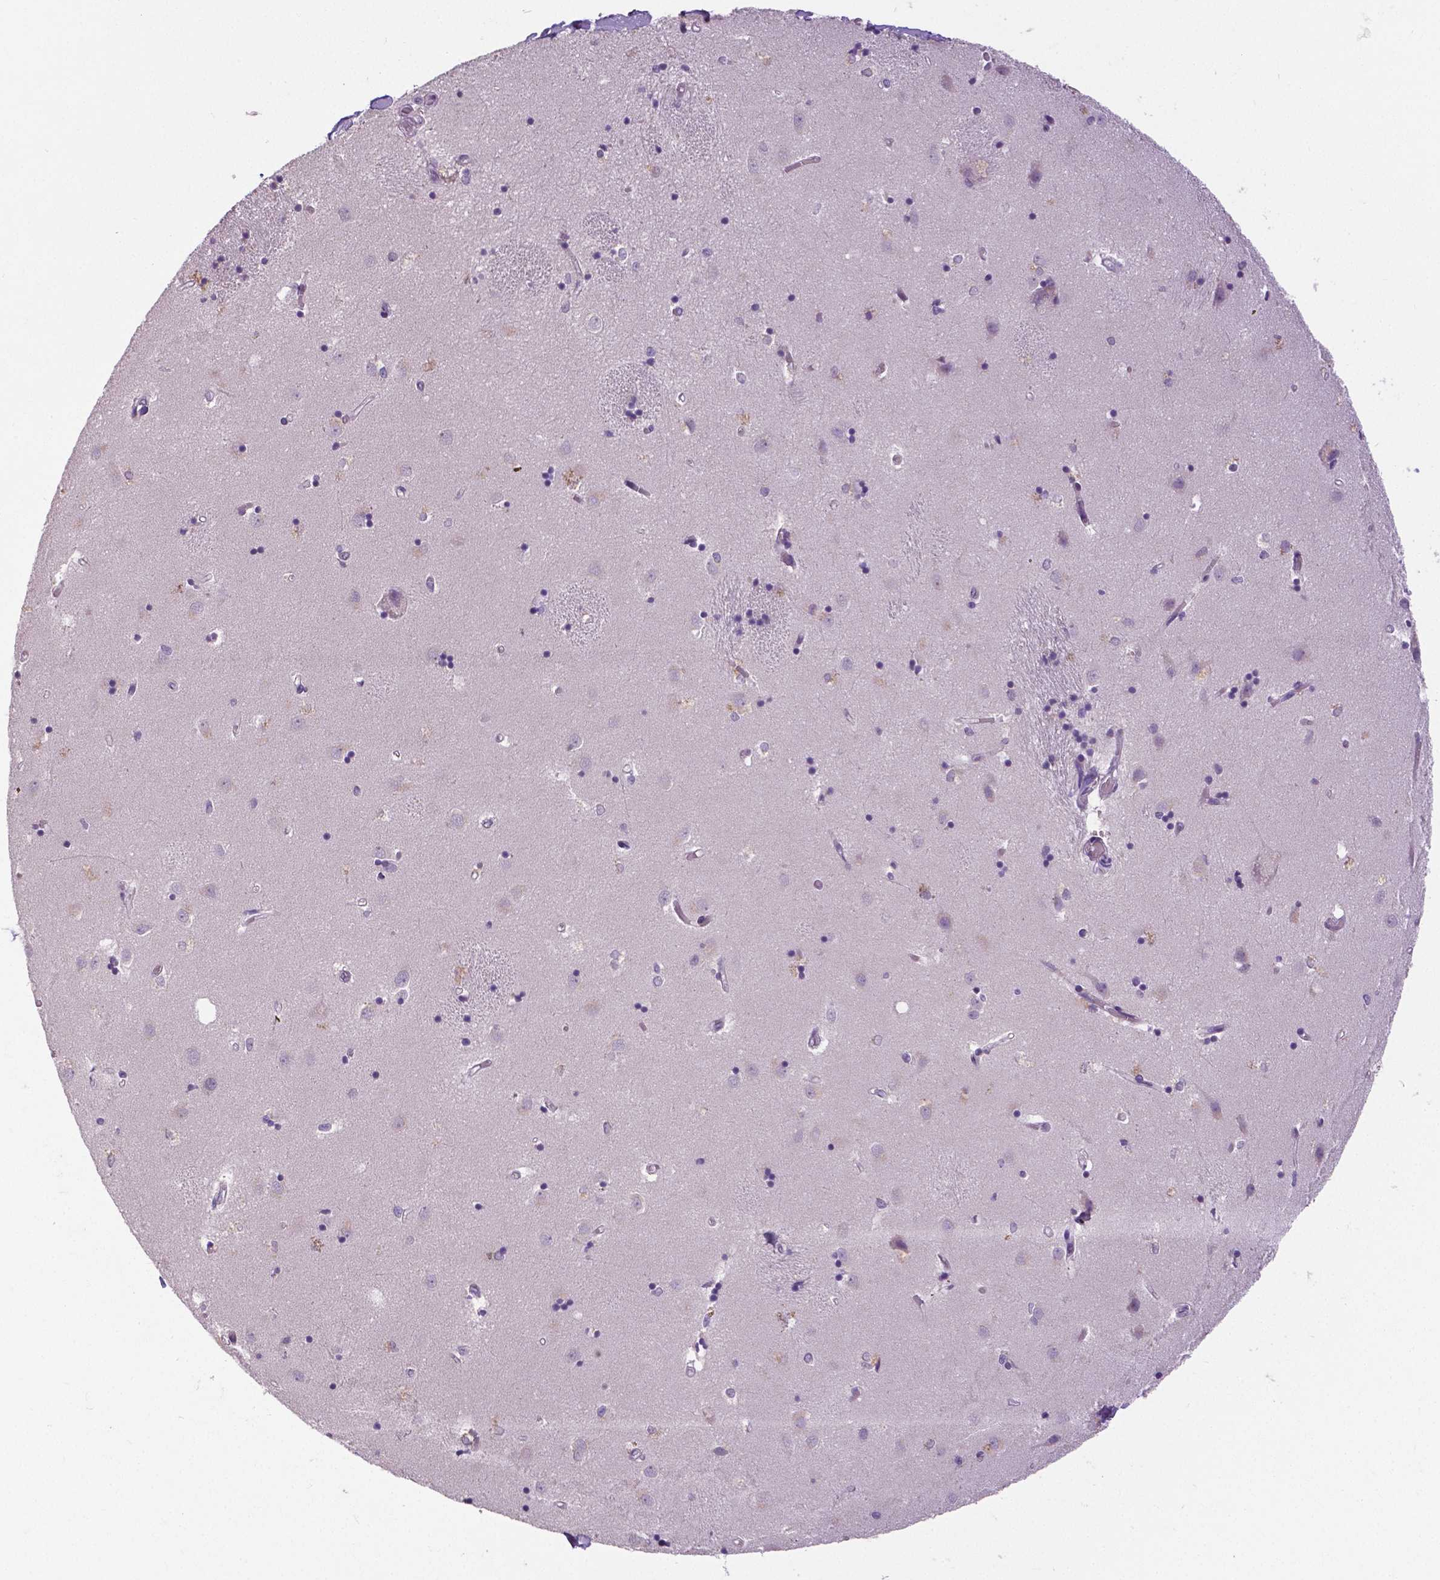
{"staining": {"intensity": "negative", "quantity": "none", "location": "none"}, "tissue": "caudate", "cell_type": "Glial cells", "image_type": "normal", "snomed": [{"axis": "morphology", "description": "Normal tissue, NOS"}, {"axis": "topography", "description": "Lateral ventricle wall"}], "caption": "Glial cells are negative for brown protein staining in normal caudate. Brightfield microscopy of IHC stained with DAB (brown) and hematoxylin (blue), captured at high magnification.", "gene": "FOXA1", "patient": {"sex": "male", "age": 54}}